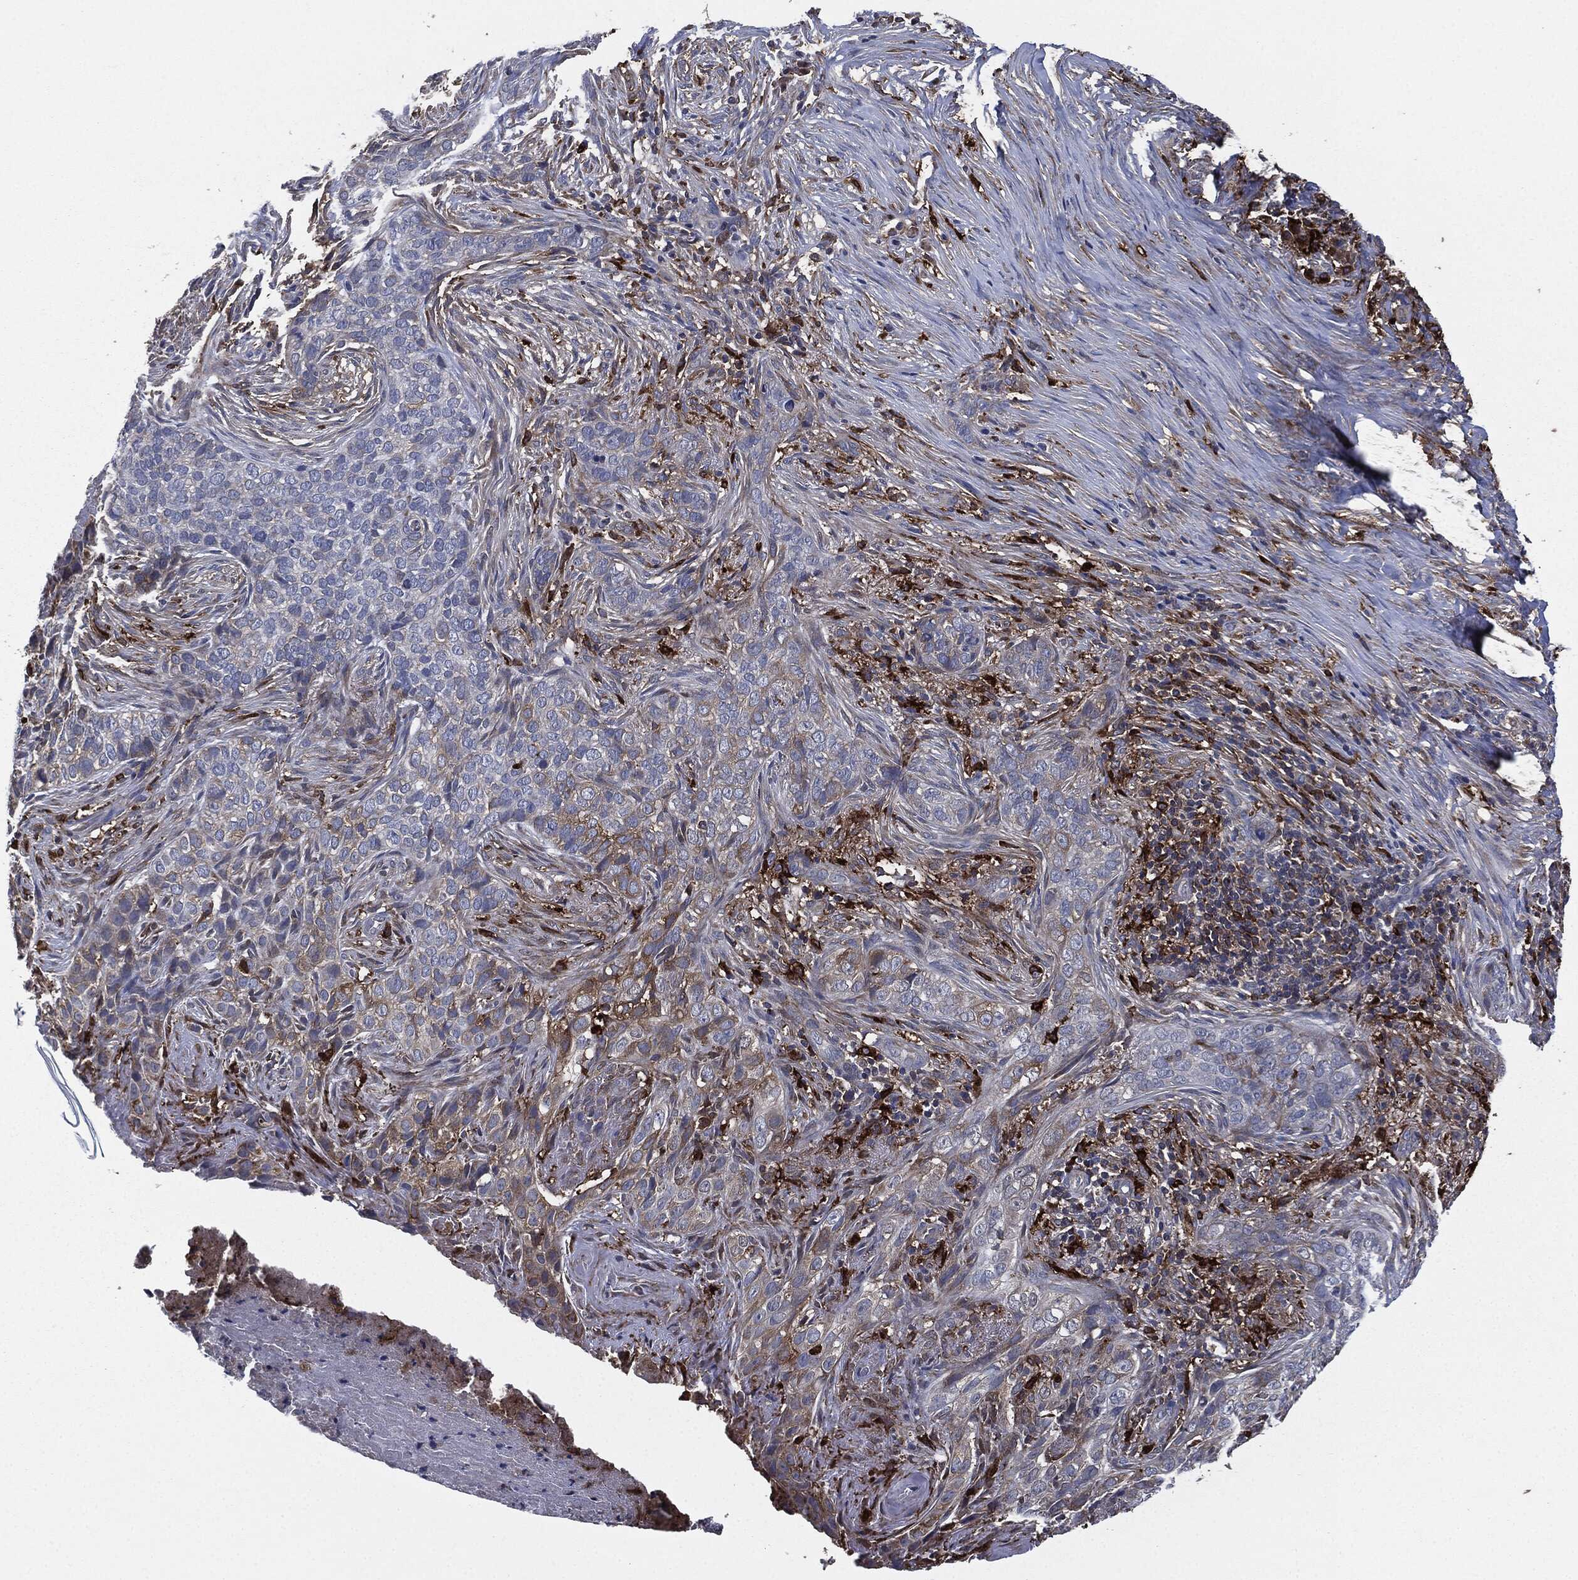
{"staining": {"intensity": "weak", "quantity": "<25%", "location": "cytoplasmic/membranous"}, "tissue": "skin cancer", "cell_type": "Tumor cells", "image_type": "cancer", "snomed": [{"axis": "morphology", "description": "Squamous cell carcinoma, NOS"}, {"axis": "topography", "description": "Skin"}], "caption": "High power microscopy histopathology image of an IHC photomicrograph of skin cancer (squamous cell carcinoma), revealing no significant staining in tumor cells.", "gene": "TMEM11", "patient": {"sex": "male", "age": 88}}